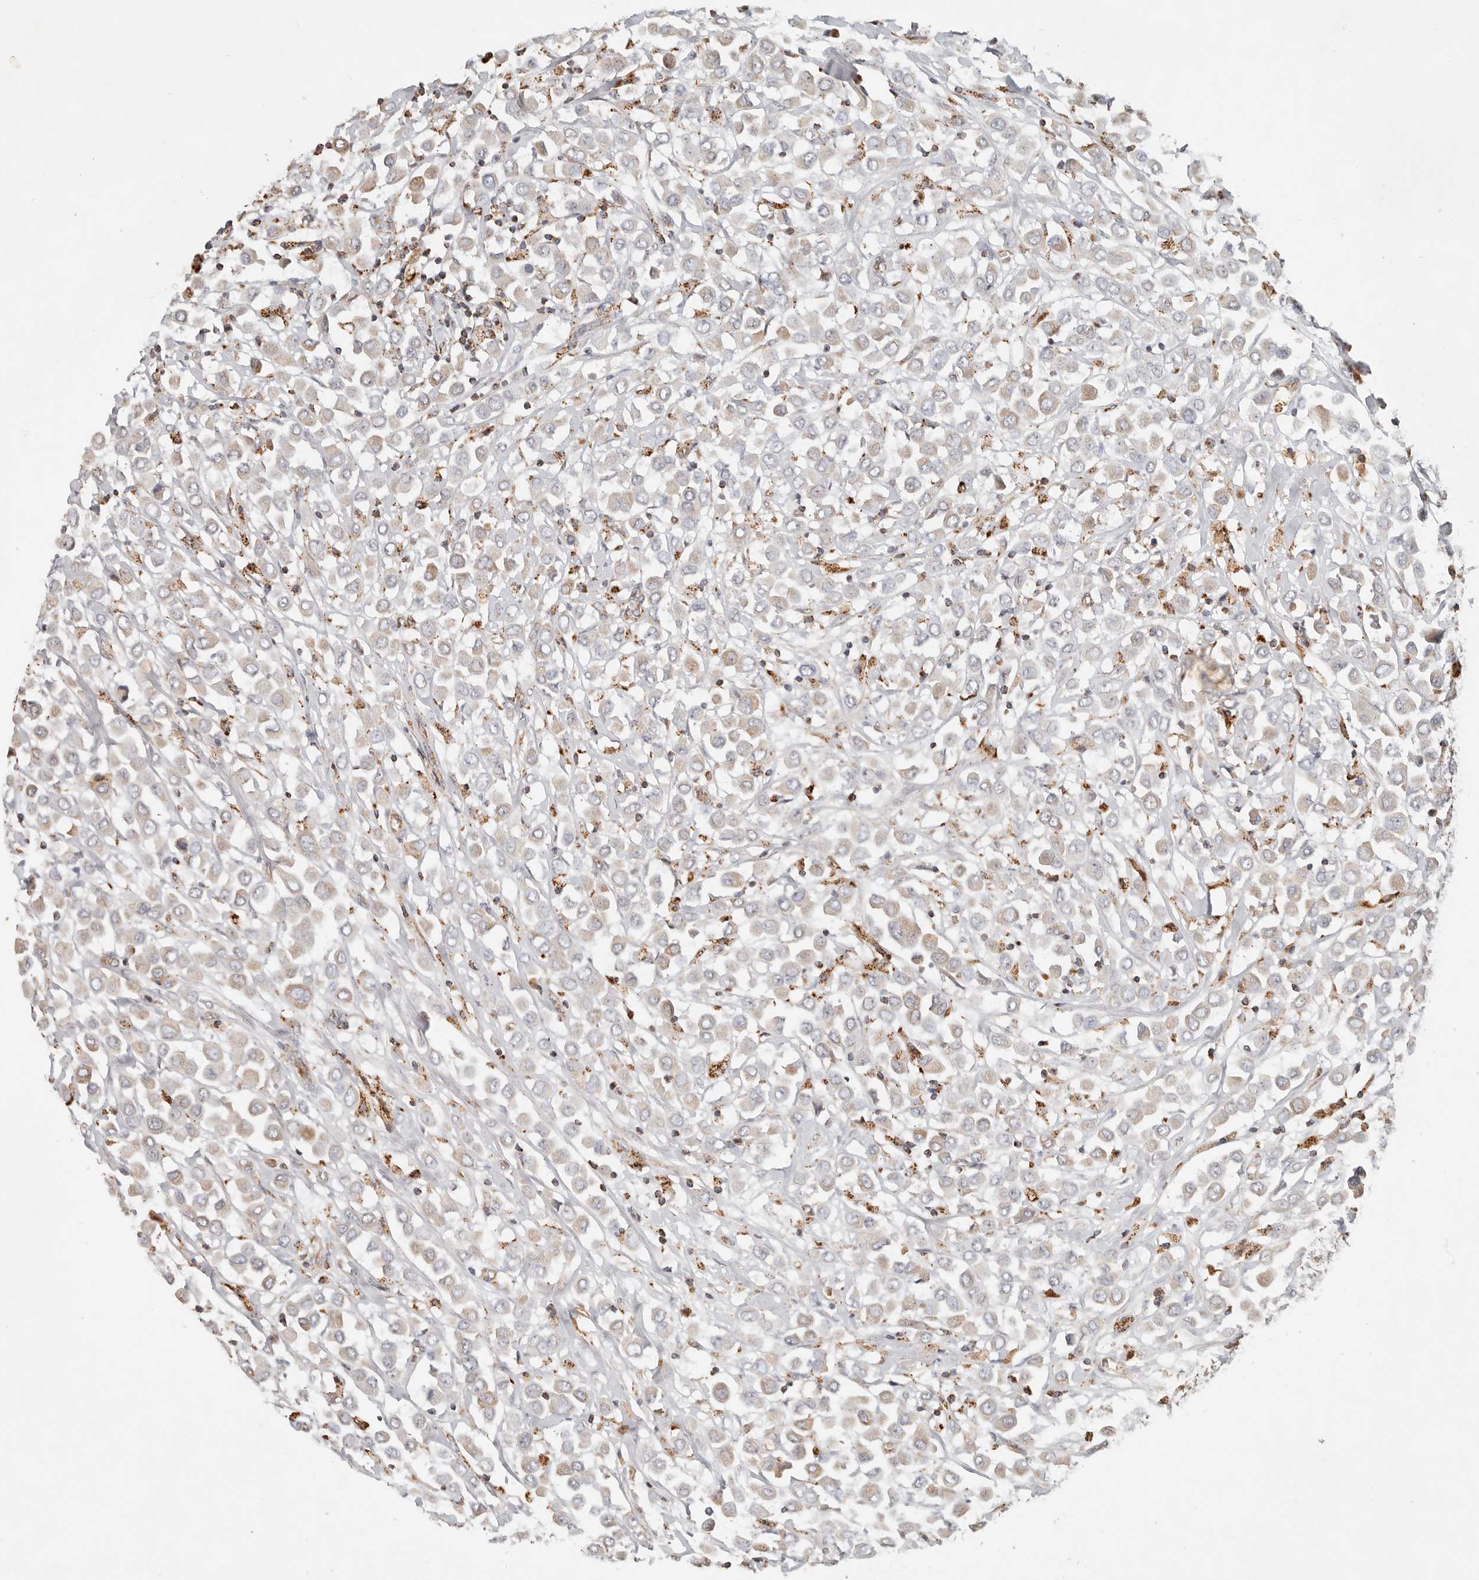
{"staining": {"intensity": "weak", "quantity": "25%-75%", "location": "cytoplasmic/membranous"}, "tissue": "breast cancer", "cell_type": "Tumor cells", "image_type": "cancer", "snomed": [{"axis": "morphology", "description": "Duct carcinoma"}, {"axis": "topography", "description": "Breast"}], "caption": "This is an image of immunohistochemistry (IHC) staining of breast intraductal carcinoma, which shows weak staining in the cytoplasmic/membranous of tumor cells.", "gene": "ARHGEF10L", "patient": {"sex": "female", "age": 61}}